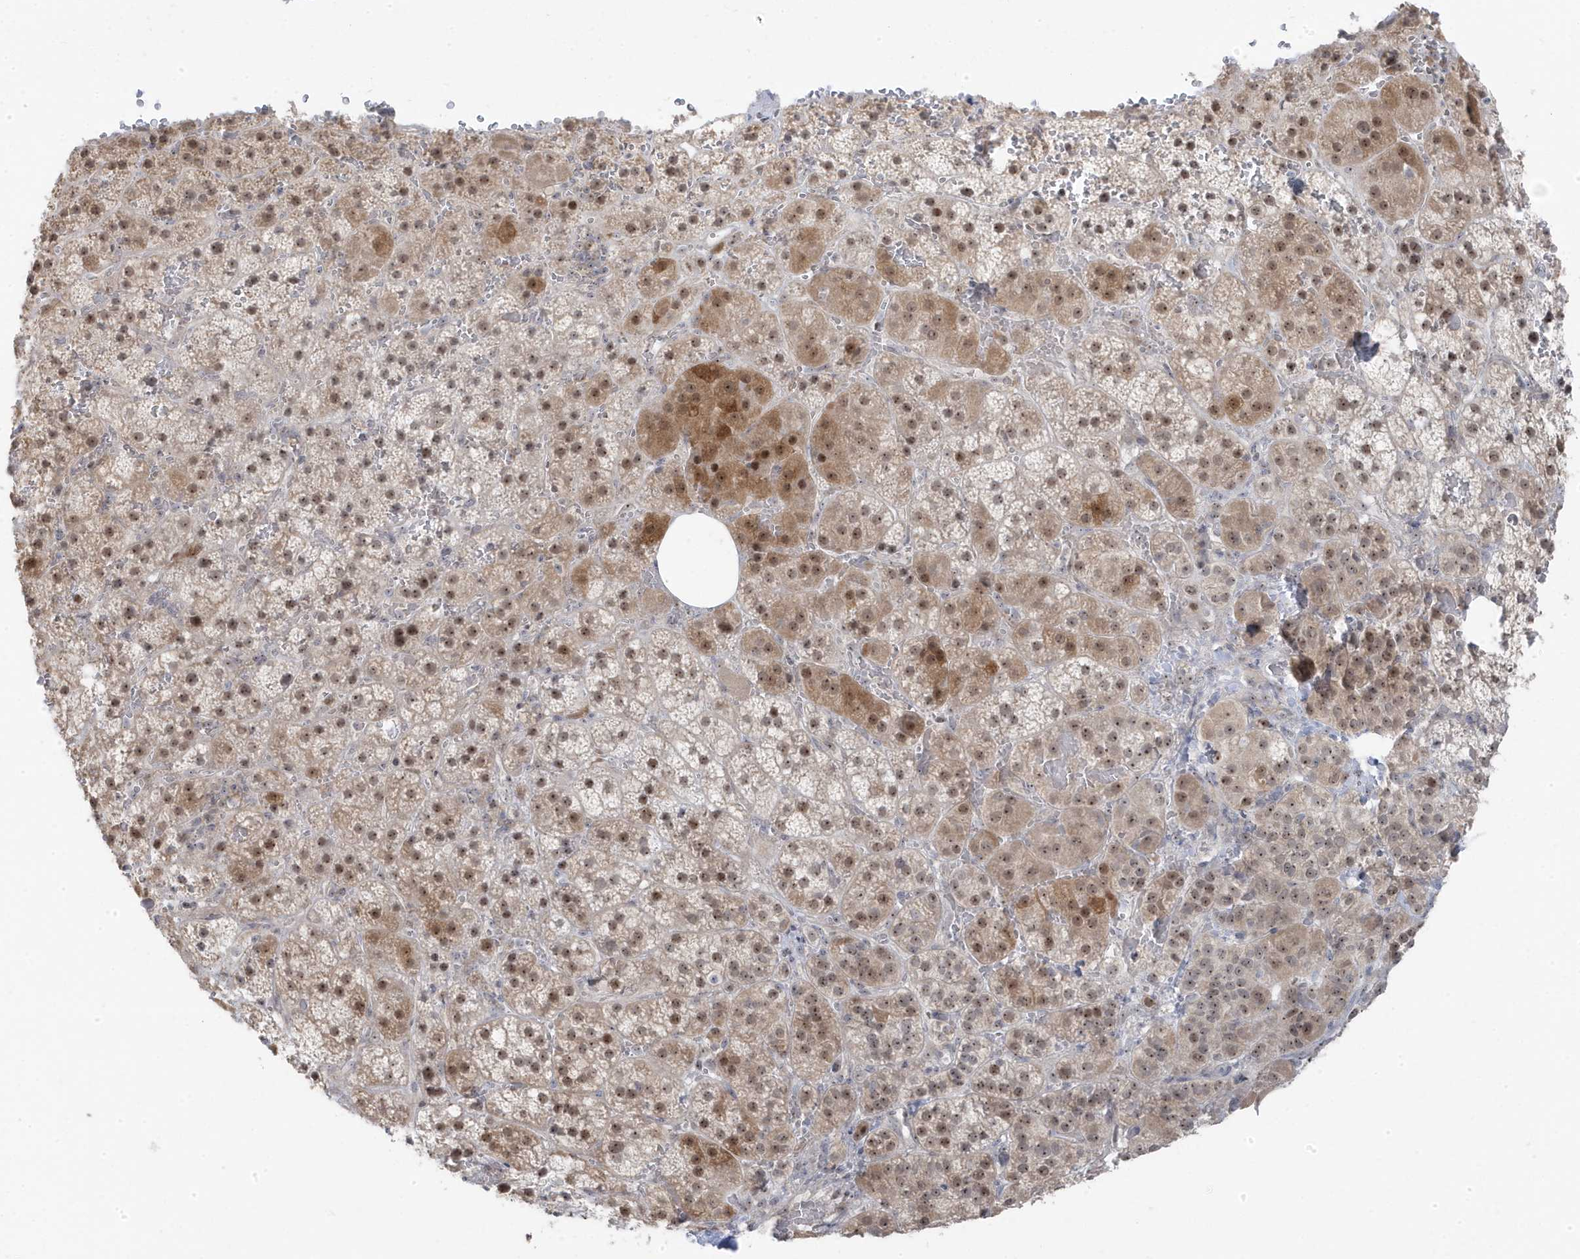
{"staining": {"intensity": "moderate", "quantity": ">75%", "location": "cytoplasmic/membranous,nuclear"}, "tissue": "adrenal gland", "cell_type": "Glandular cells", "image_type": "normal", "snomed": [{"axis": "morphology", "description": "Normal tissue, NOS"}, {"axis": "topography", "description": "Adrenal gland"}], "caption": "Immunohistochemical staining of unremarkable human adrenal gland displays moderate cytoplasmic/membranous,nuclear protein positivity in approximately >75% of glandular cells. The staining is performed using DAB brown chromogen to label protein expression. The nuclei are counter-stained blue using hematoxylin.", "gene": "TSEN15", "patient": {"sex": "female", "age": 59}}